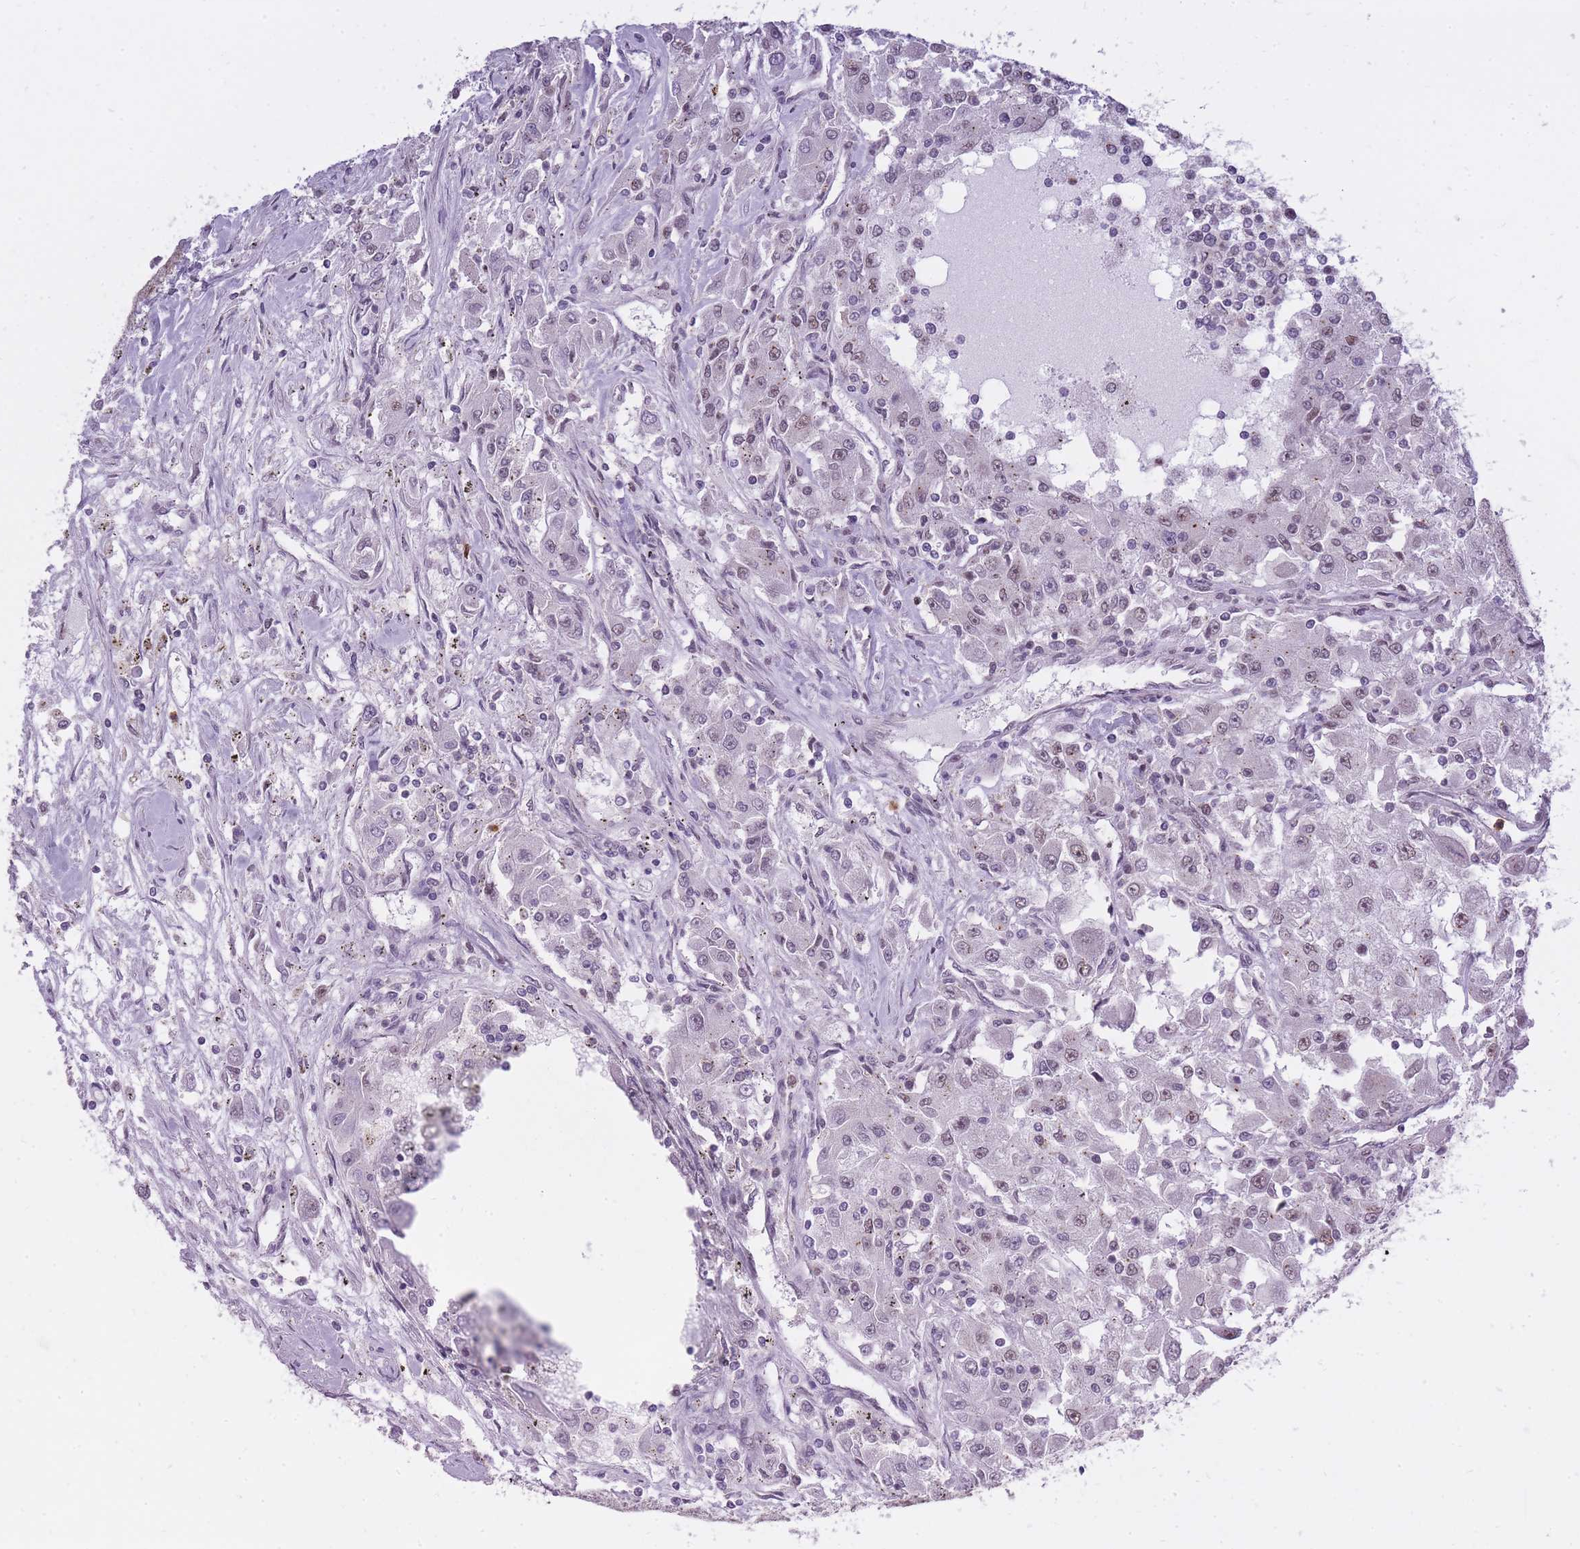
{"staining": {"intensity": "weak", "quantity": "<25%", "location": "nuclear"}, "tissue": "renal cancer", "cell_type": "Tumor cells", "image_type": "cancer", "snomed": [{"axis": "morphology", "description": "Adenocarcinoma, NOS"}, {"axis": "topography", "description": "Kidney"}], "caption": "The immunohistochemistry (IHC) image has no significant expression in tumor cells of renal cancer tissue.", "gene": "TIGD1", "patient": {"sex": "female", "age": 67}}